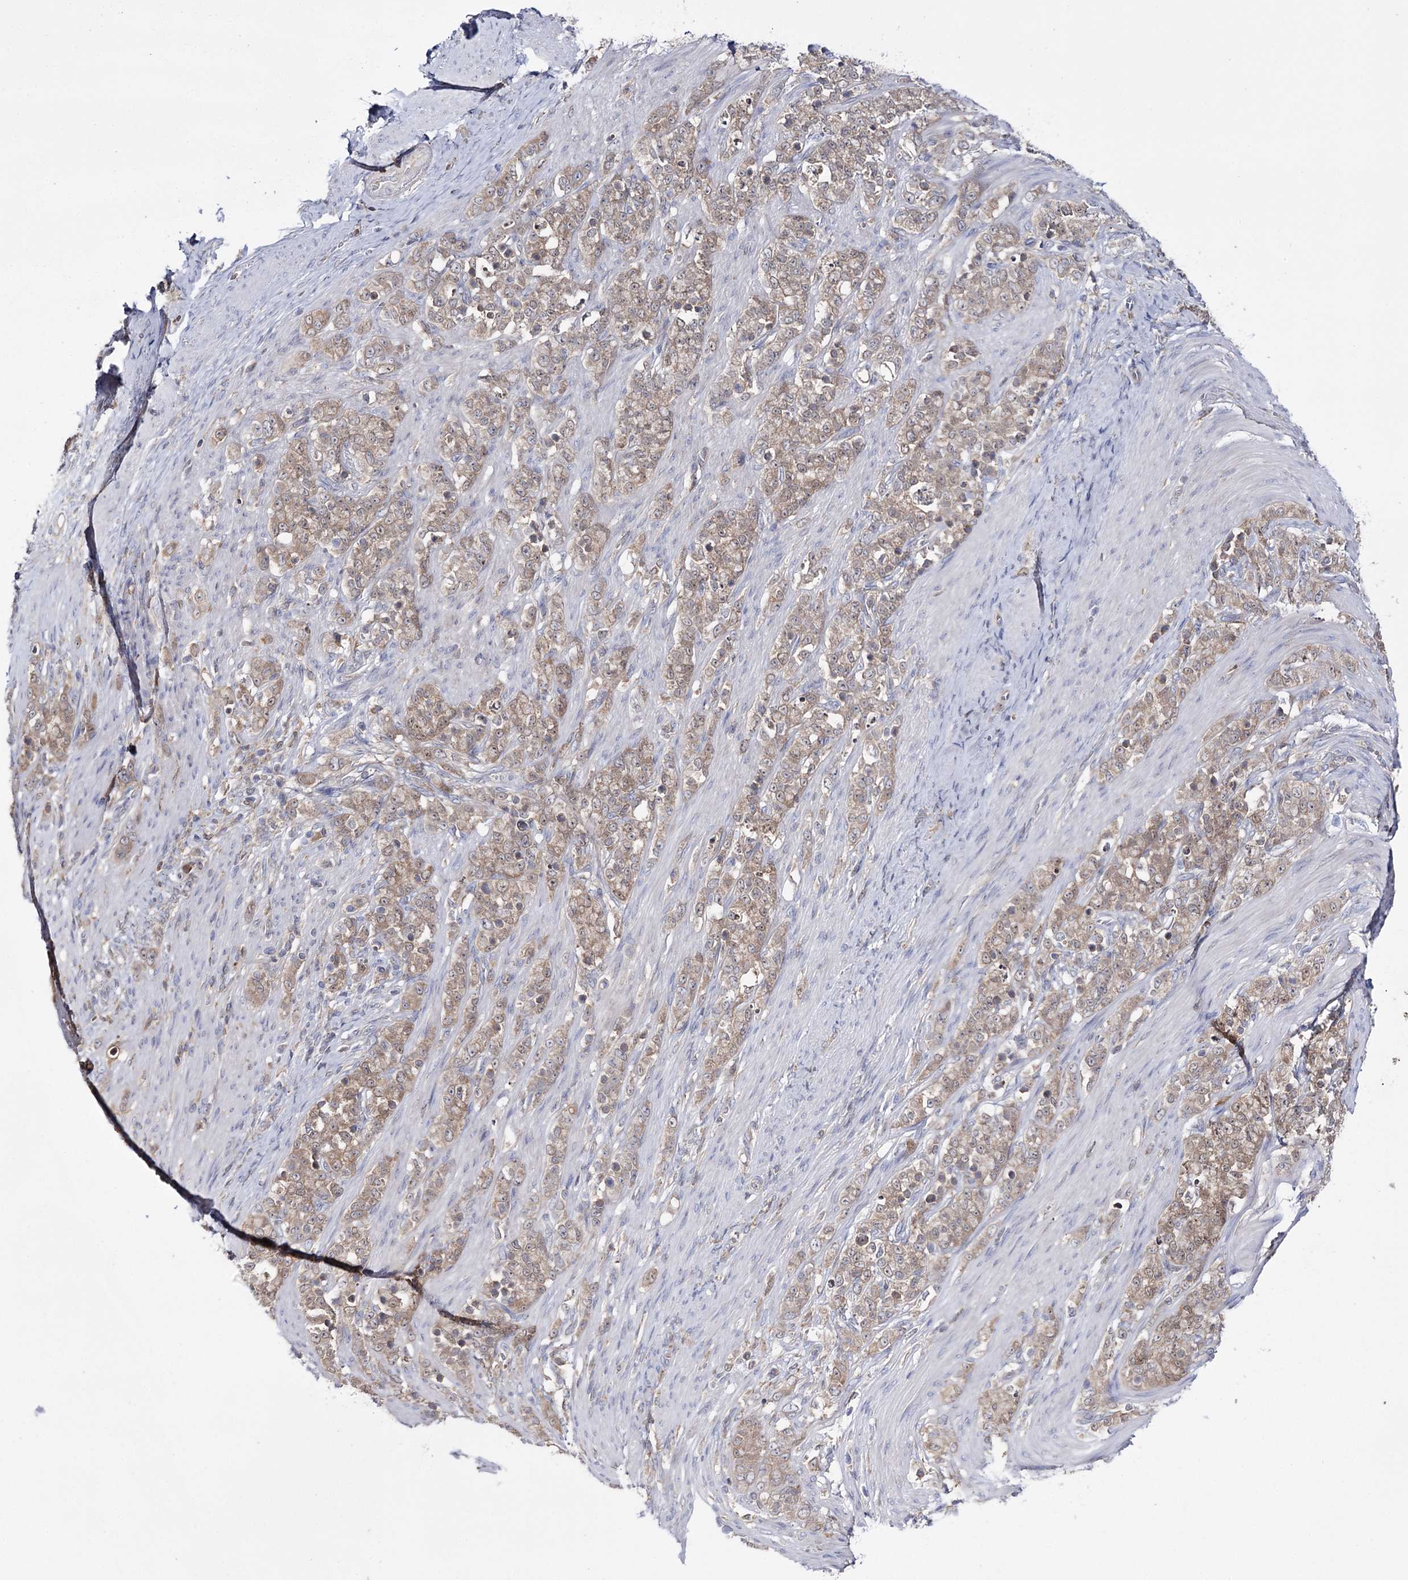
{"staining": {"intensity": "moderate", "quantity": ">75%", "location": "cytoplasmic/membranous"}, "tissue": "stomach cancer", "cell_type": "Tumor cells", "image_type": "cancer", "snomed": [{"axis": "morphology", "description": "Adenocarcinoma, NOS"}, {"axis": "topography", "description": "Stomach"}], "caption": "Immunohistochemical staining of human adenocarcinoma (stomach) displays moderate cytoplasmic/membranous protein expression in about >75% of tumor cells.", "gene": "PTER", "patient": {"sex": "female", "age": 79}}